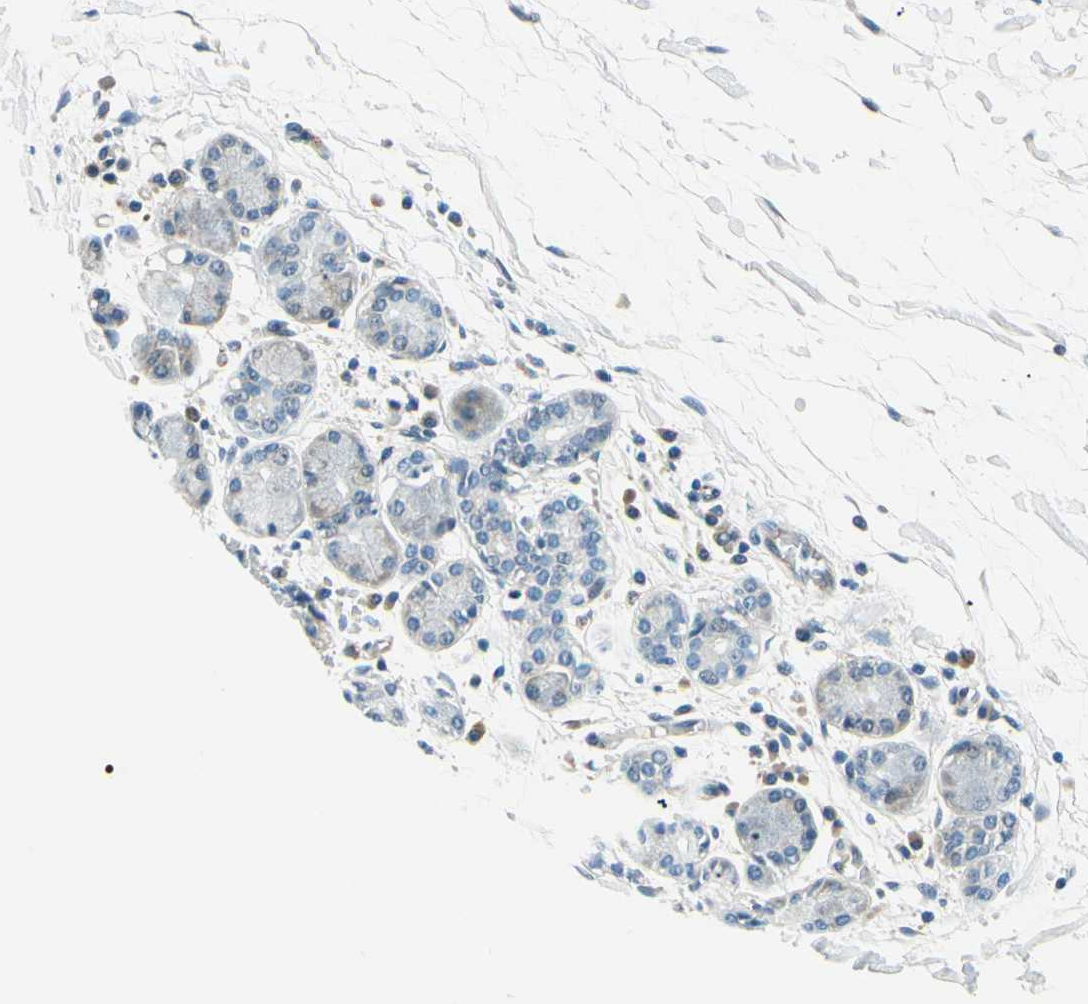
{"staining": {"intensity": "negative", "quantity": "none", "location": "none"}, "tissue": "salivary gland", "cell_type": "Glandular cells", "image_type": "normal", "snomed": [{"axis": "morphology", "description": "Normal tissue, NOS"}, {"axis": "topography", "description": "Salivary gland"}], "caption": "DAB immunohistochemical staining of normal salivary gland displays no significant positivity in glandular cells. The staining is performed using DAB (3,3'-diaminobenzidine) brown chromogen with nuclei counter-stained in using hematoxylin.", "gene": "TAOK2", "patient": {"sex": "female", "age": 24}}